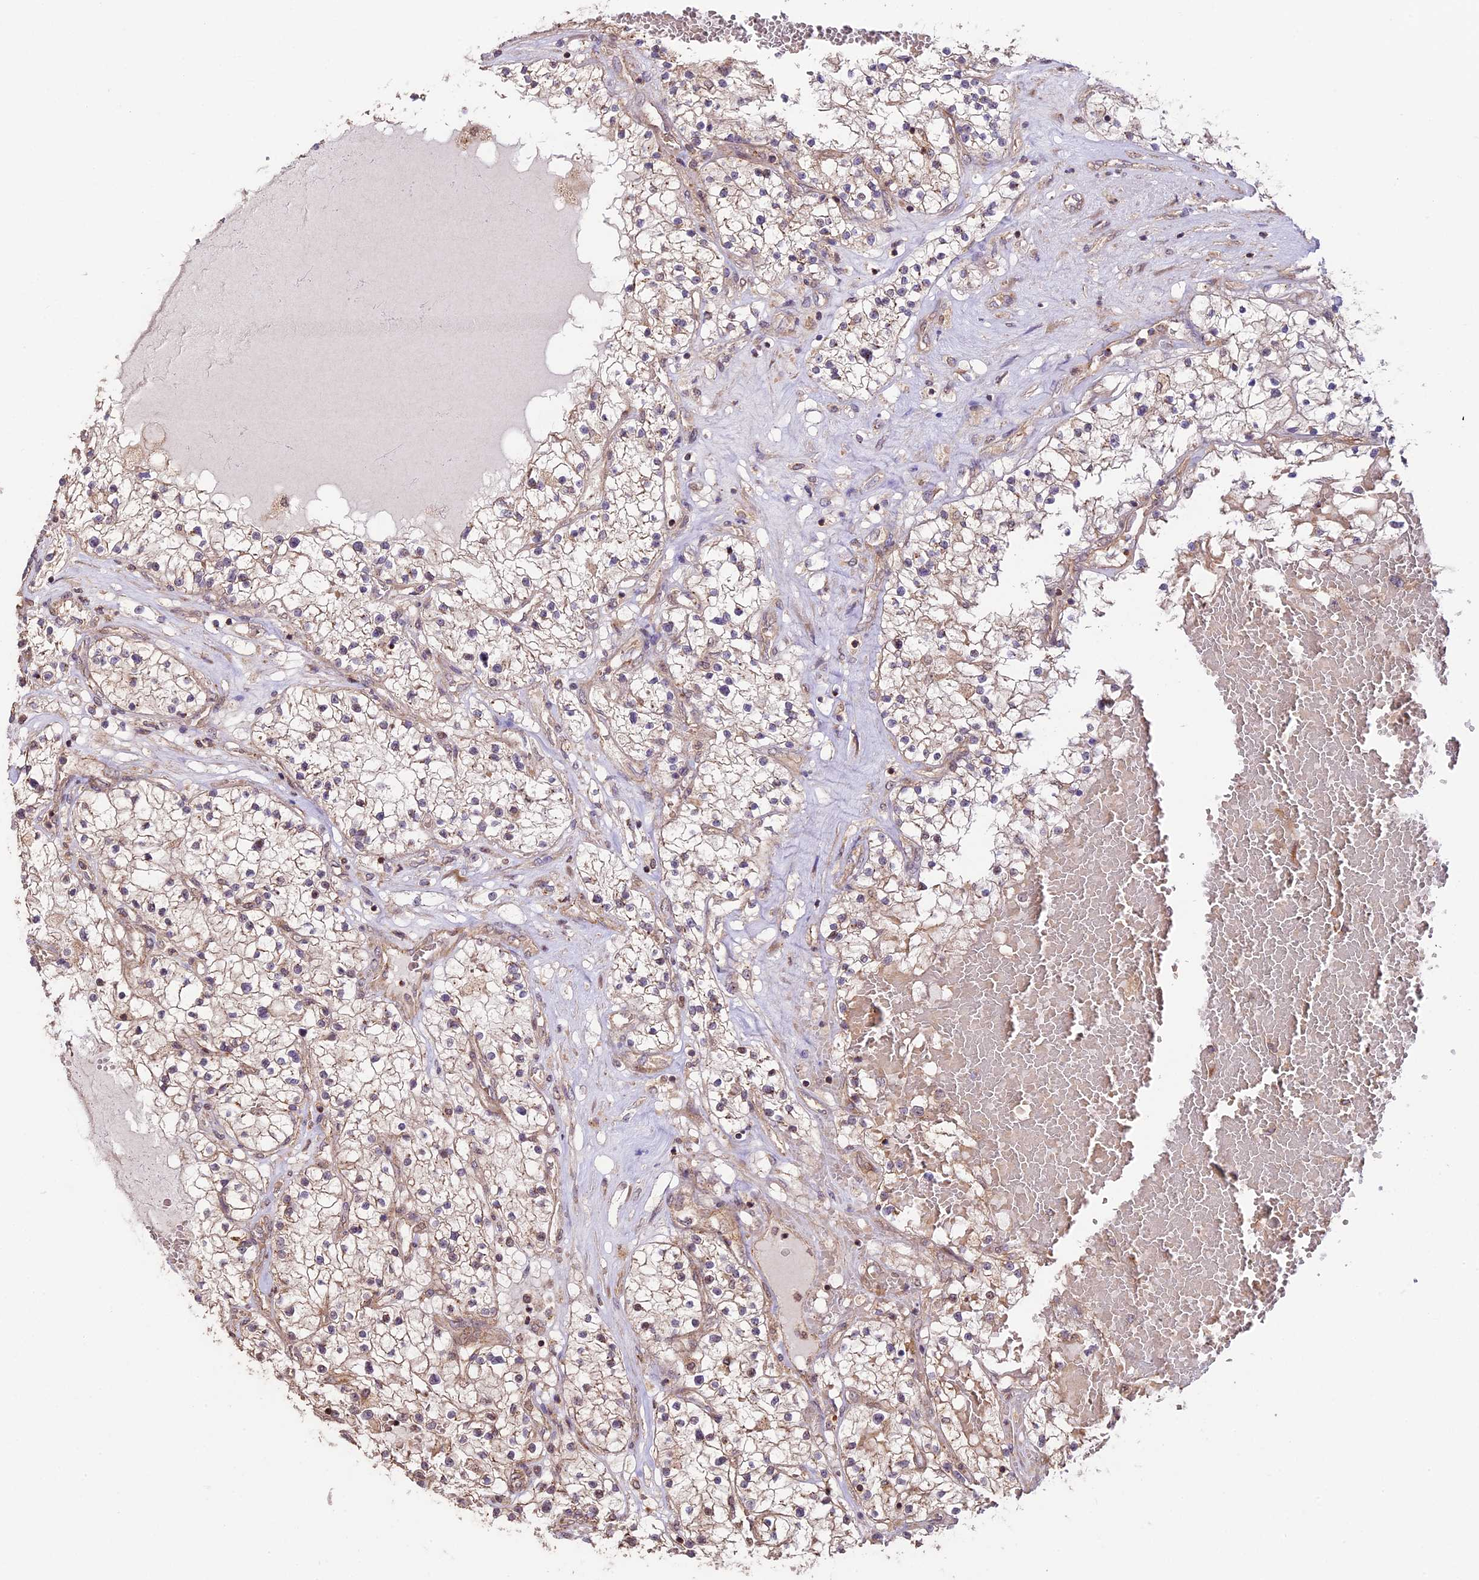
{"staining": {"intensity": "negative", "quantity": "none", "location": "none"}, "tissue": "renal cancer", "cell_type": "Tumor cells", "image_type": "cancer", "snomed": [{"axis": "morphology", "description": "Normal tissue, NOS"}, {"axis": "morphology", "description": "Adenocarcinoma, NOS"}, {"axis": "topography", "description": "Kidney"}], "caption": "Immunohistochemistry (IHC) image of human renal cancer stained for a protein (brown), which exhibits no positivity in tumor cells.", "gene": "BCAS4", "patient": {"sex": "male", "age": 68}}